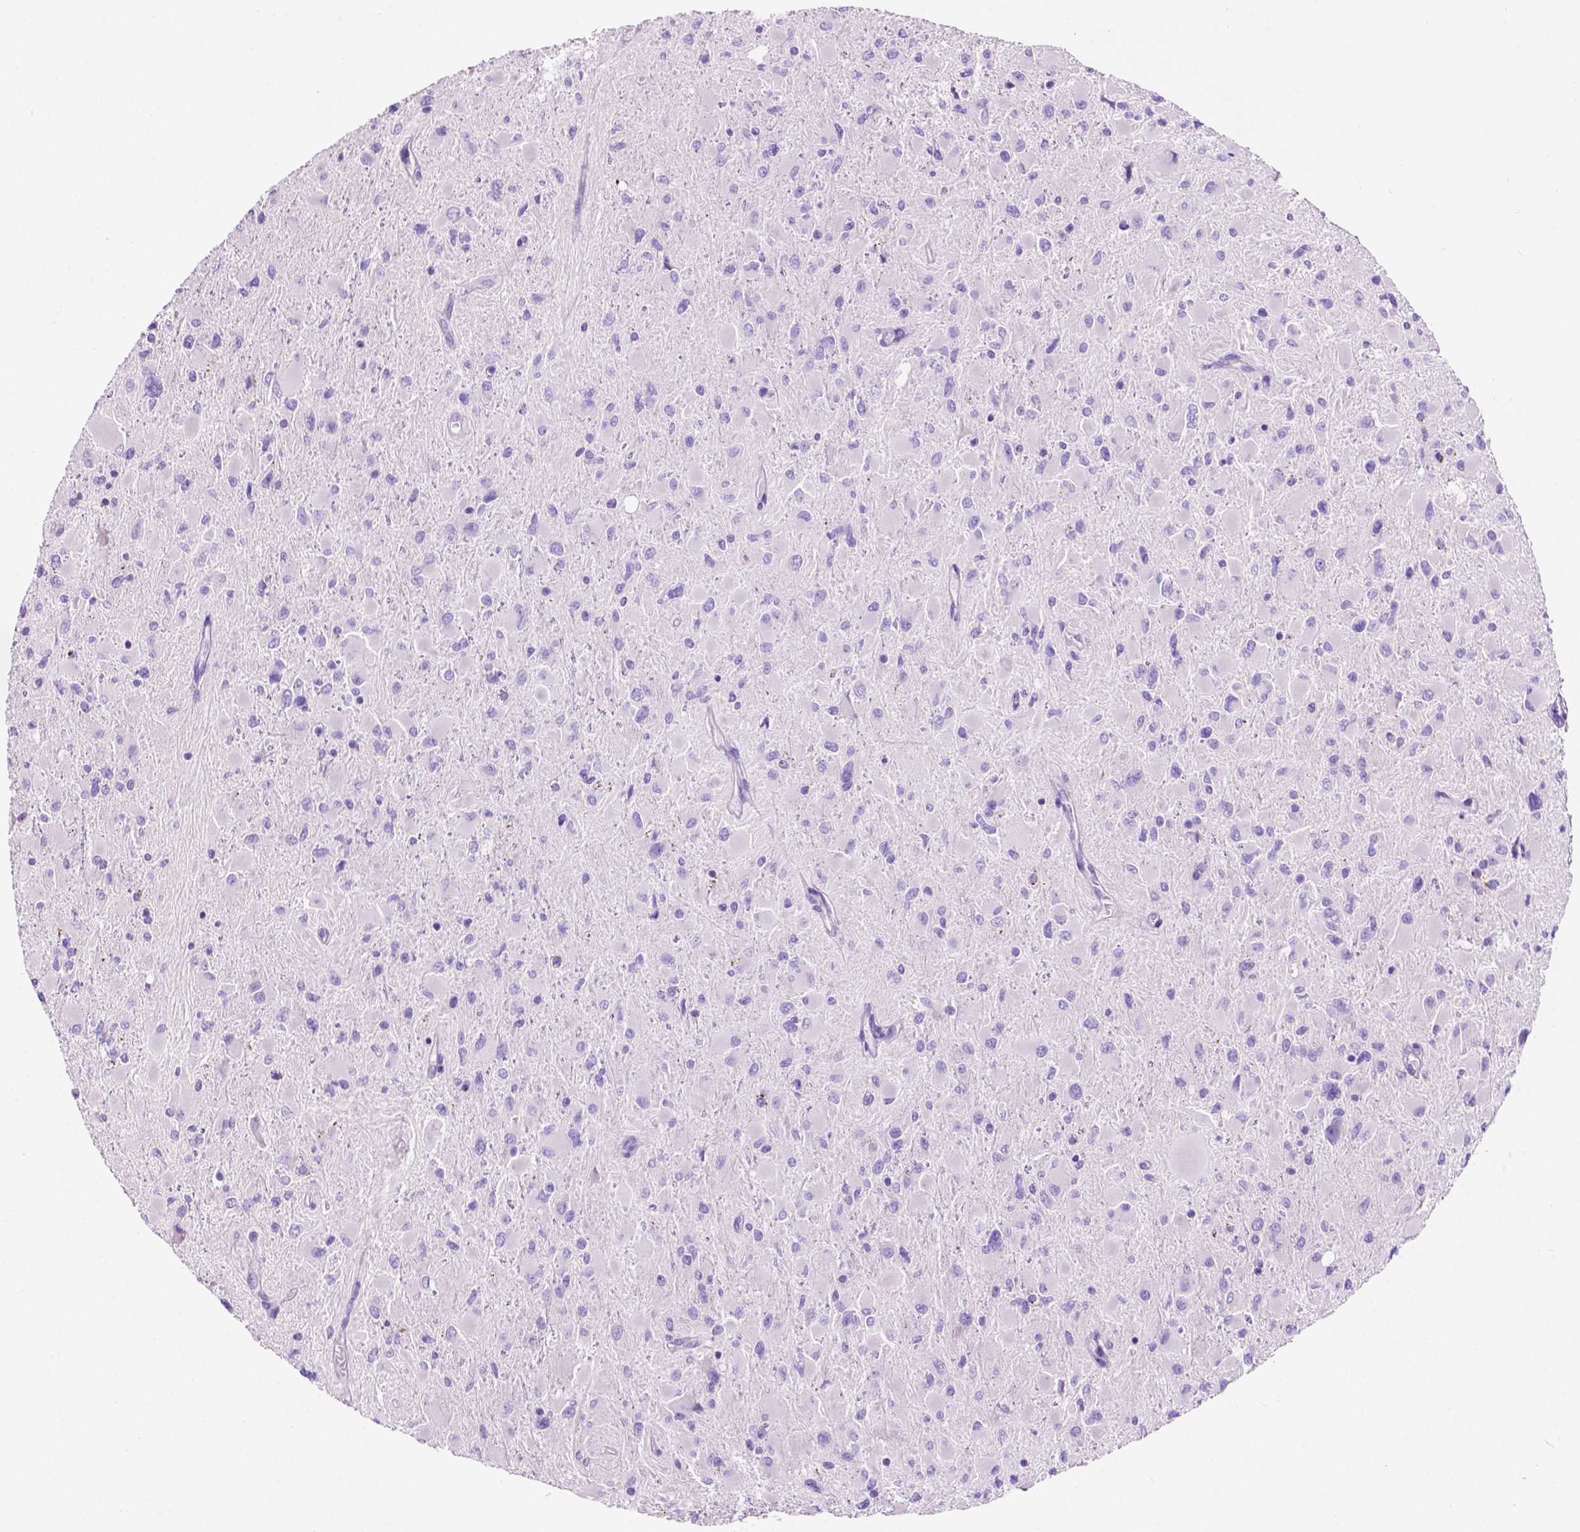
{"staining": {"intensity": "negative", "quantity": "none", "location": "none"}, "tissue": "glioma", "cell_type": "Tumor cells", "image_type": "cancer", "snomed": [{"axis": "morphology", "description": "Glioma, malignant, High grade"}, {"axis": "topography", "description": "Cerebral cortex"}], "caption": "Photomicrograph shows no protein expression in tumor cells of malignant glioma (high-grade) tissue. (DAB (3,3'-diaminobenzidine) IHC, high magnification).", "gene": "IGFN1", "patient": {"sex": "female", "age": 36}}